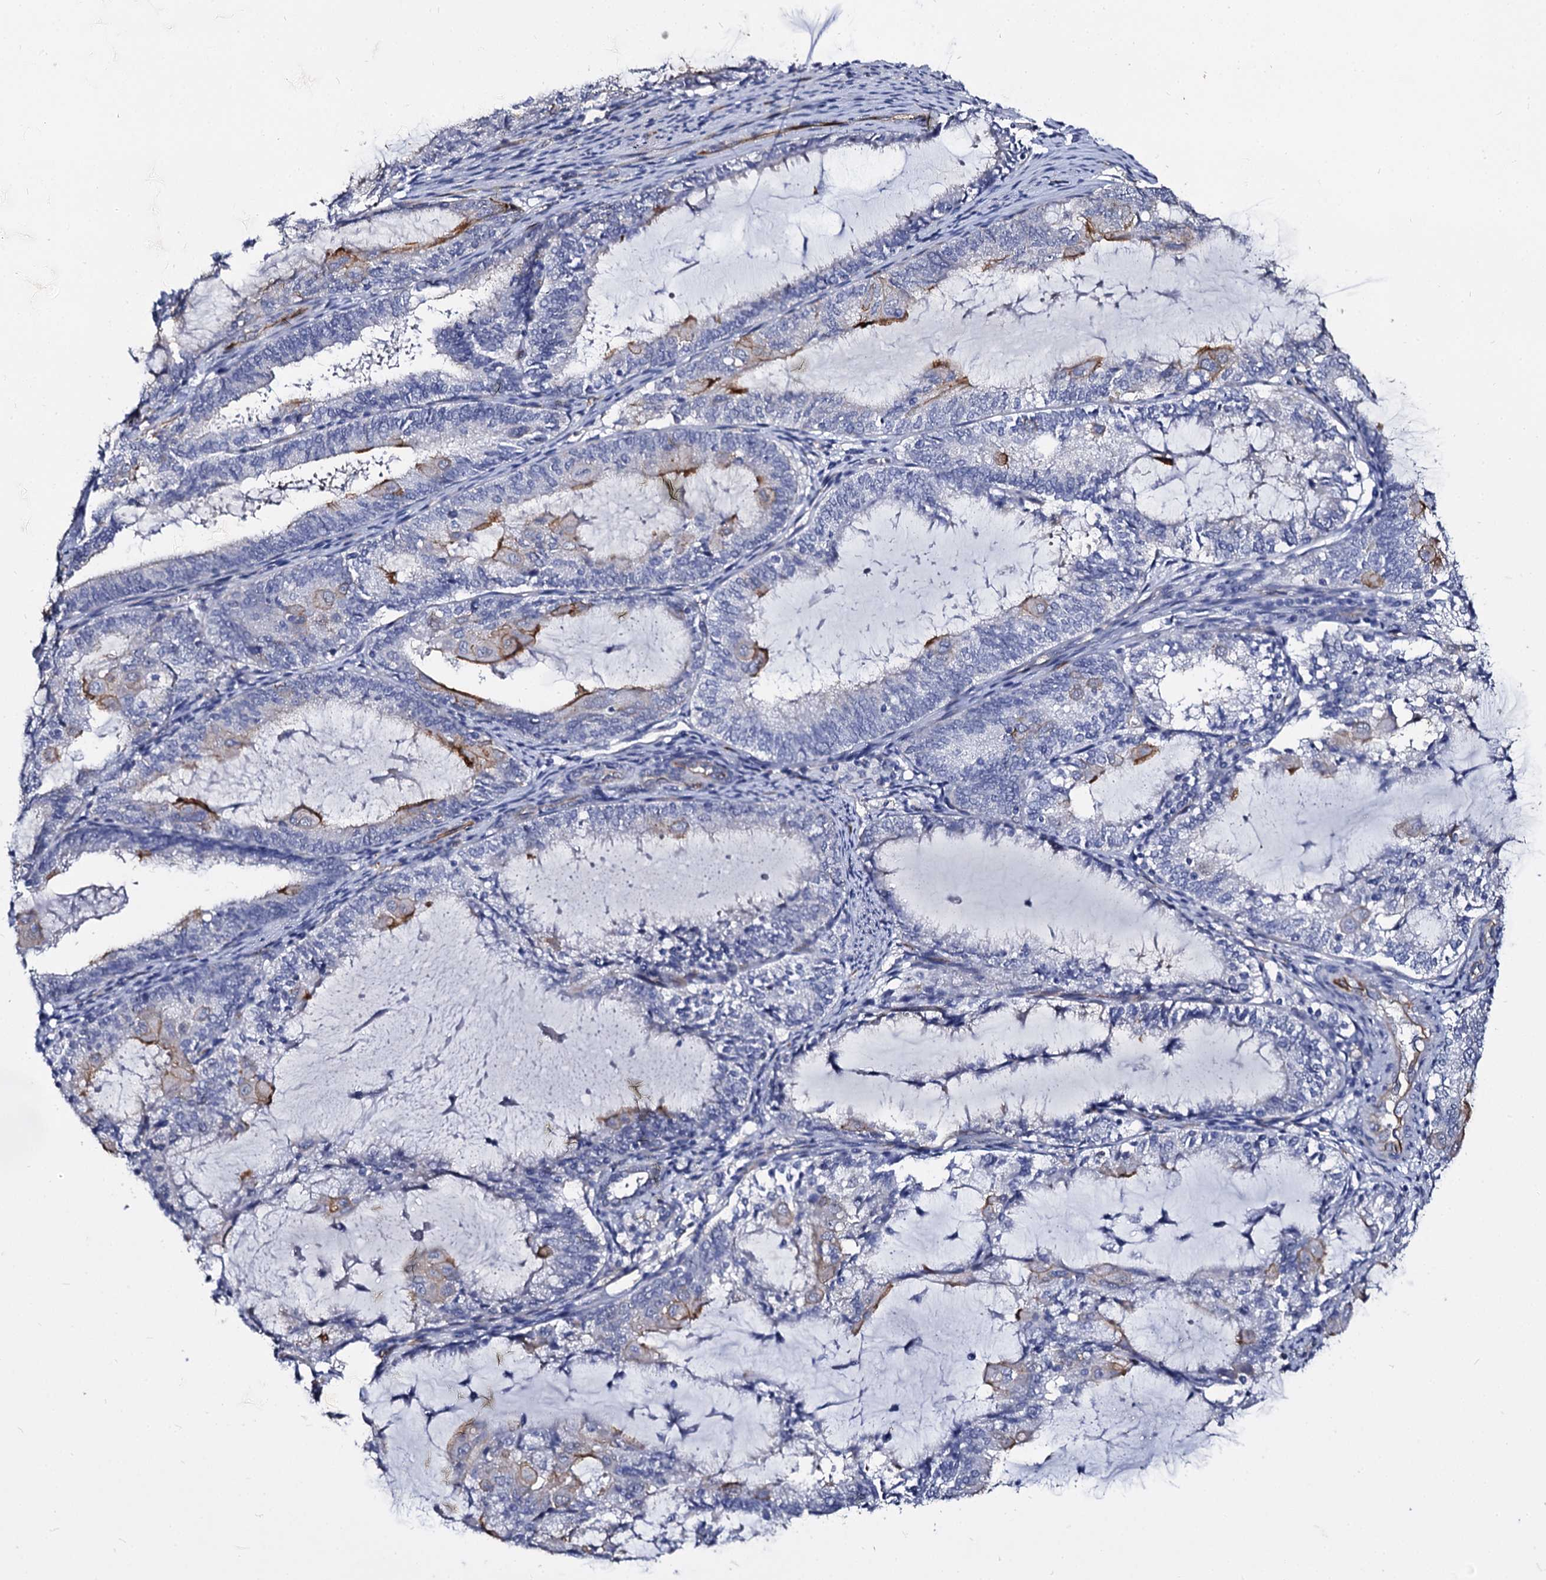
{"staining": {"intensity": "moderate", "quantity": "<25%", "location": "cytoplasmic/membranous"}, "tissue": "endometrial cancer", "cell_type": "Tumor cells", "image_type": "cancer", "snomed": [{"axis": "morphology", "description": "Adenocarcinoma, NOS"}, {"axis": "topography", "description": "Endometrium"}], "caption": "This histopathology image exhibits IHC staining of endometrial adenocarcinoma, with low moderate cytoplasmic/membranous positivity in approximately <25% of tumor cells.", "gene": "CBFB", "patient": {"sex": "female", "age": 81}}